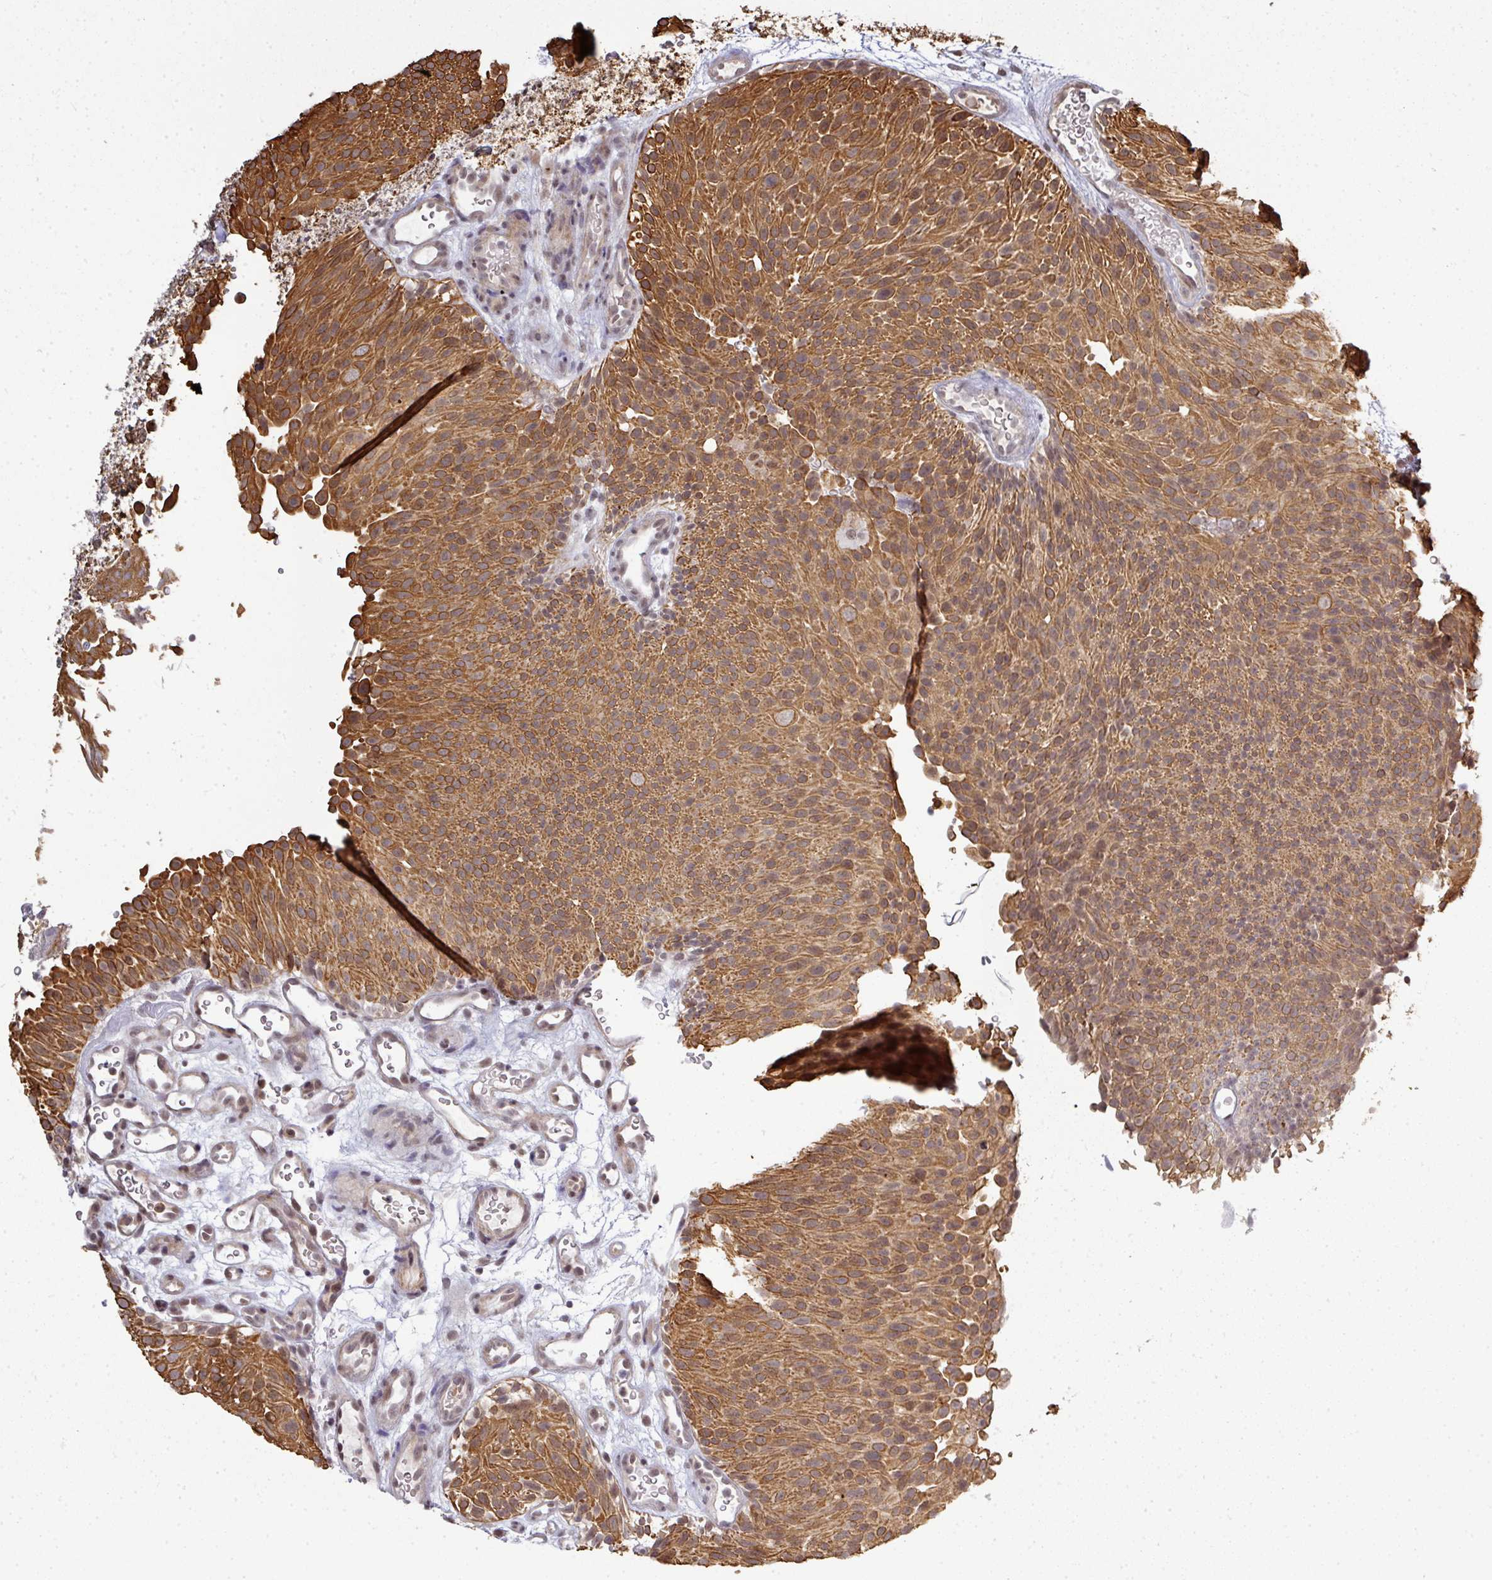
{"staining": {"intensity": "moderate", "quantity": ">75%", "location": "cytoplasmic/membranous"}, "tissue": "urothelial cancer", "cell_type": "Tumor cells", "image_type": "cancer", "snomed": [{"axis": "morphology", "description": "Urothelial carcinoma, Low grade"}, {"axis": "topography", "description": "Urinary bladder"}], "caption": "Immunohistochemical staining of urothelial carcinoma (low-grade) displays medium levels of moderate cytoplasmic/membranous expression in about >75% of tumor cells. Using DAB (3,3'-diaminobenzidine) (brown) and hematoxylin (blue) stains, captured at high magnification using brightfield microscopy.", "gene": "GTF2H3", "patient": {"sex": "male", "age": 78}}